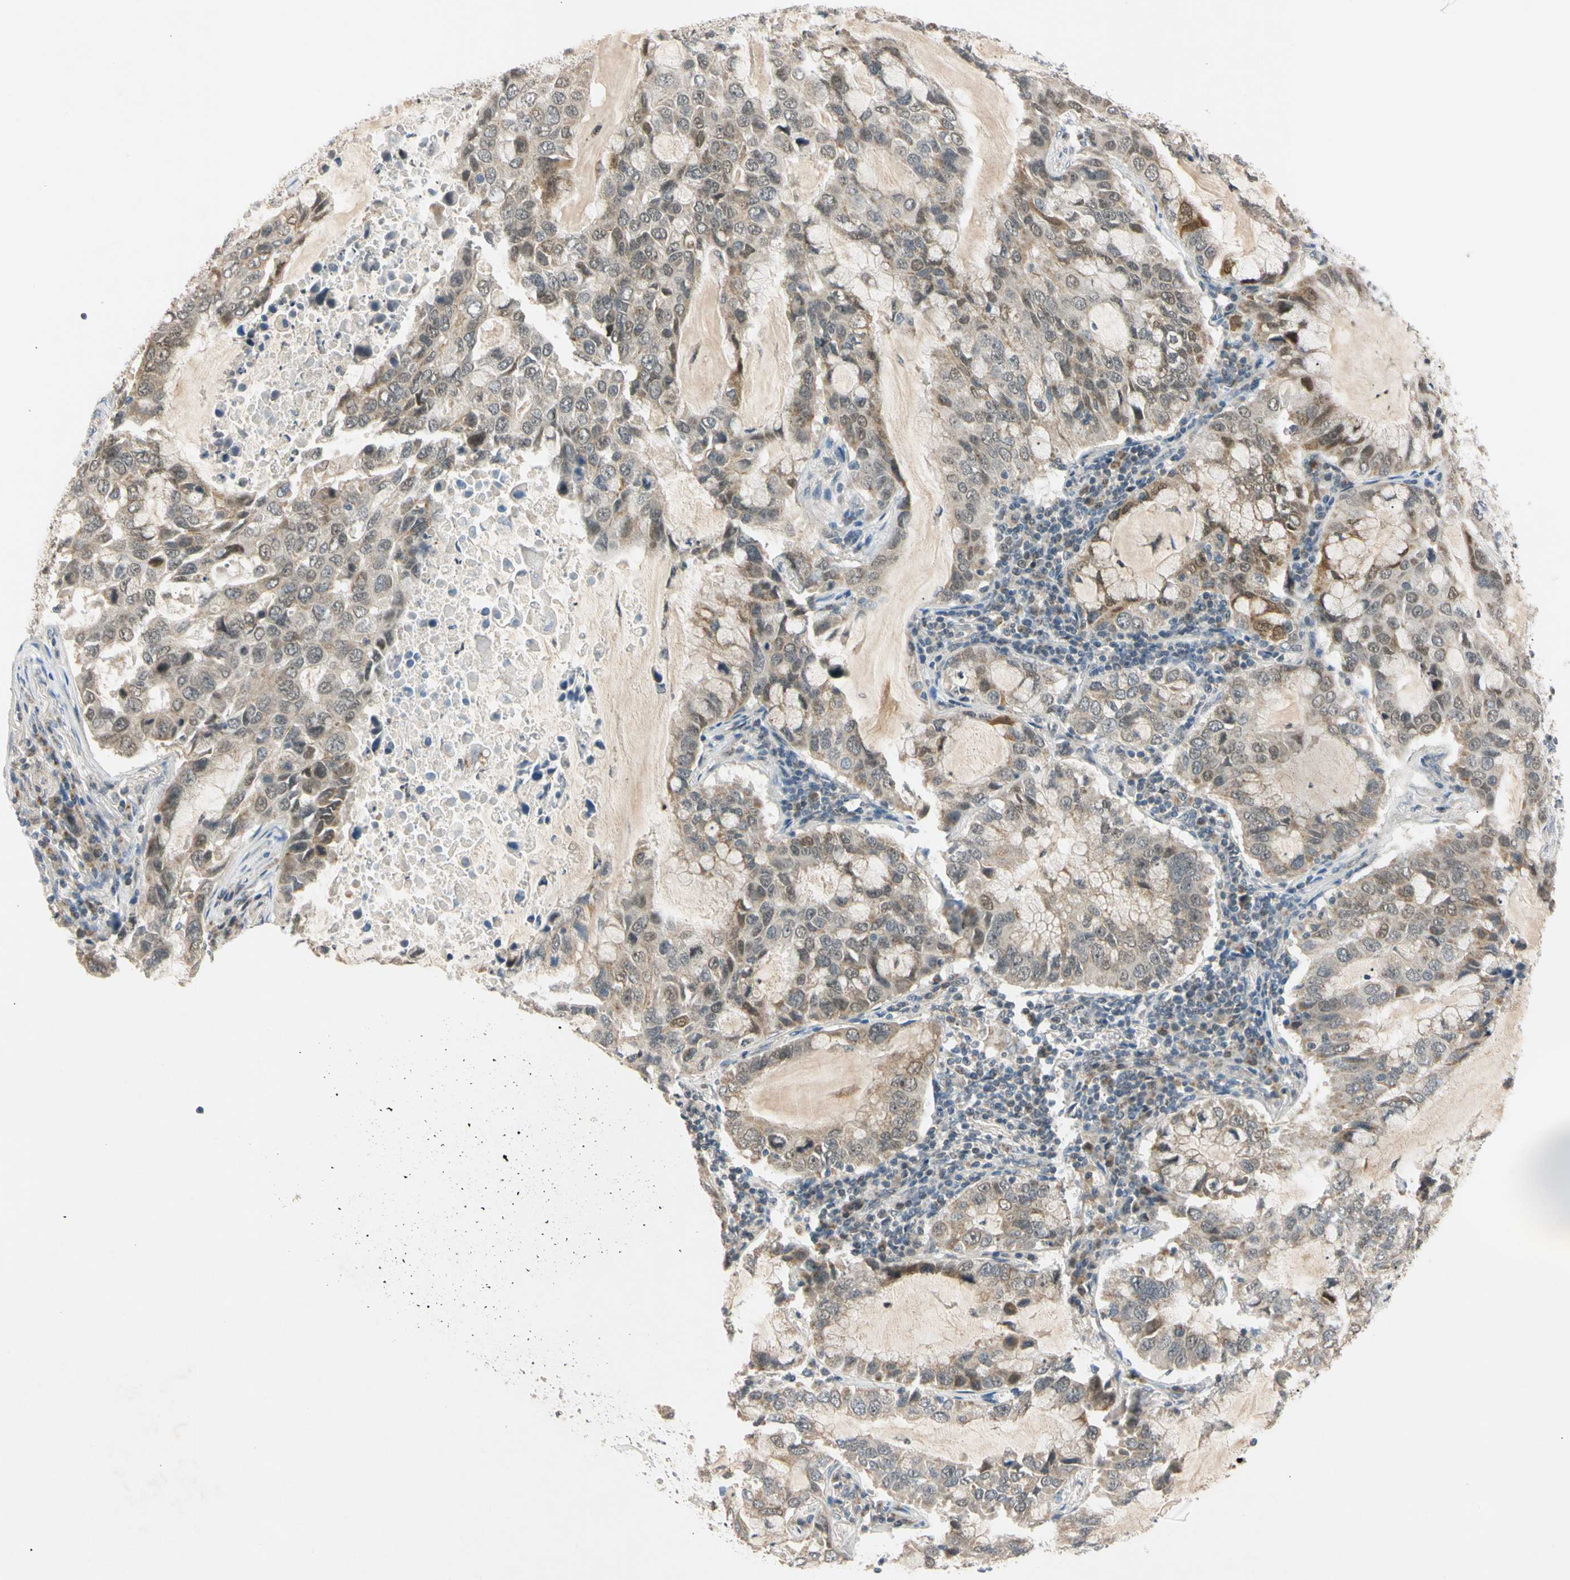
{"staining": {"intensity": "weak", "quantity": "25%-75%", "location": "cytoplasmic/membranous,nuclear"}, "tissue": "lung cancer", "cell_type": "Tumor cells", "image_type": "cancer", "snomed": [{"axis": "morphology", "description": "Adenocarcinoma, NOS"}, {"axis": "topography", "description": "Lung"}], "caption": "Immunohistochemical staining of lung cancer (adenocarcinoma) demonstrates low levels of weak cytoplasmic/membranous and nuclear positivity in approximately 25%-75% of tumor cells.", "gene": "RIOX2", "patient": {"sex": "male", "age": 64}}